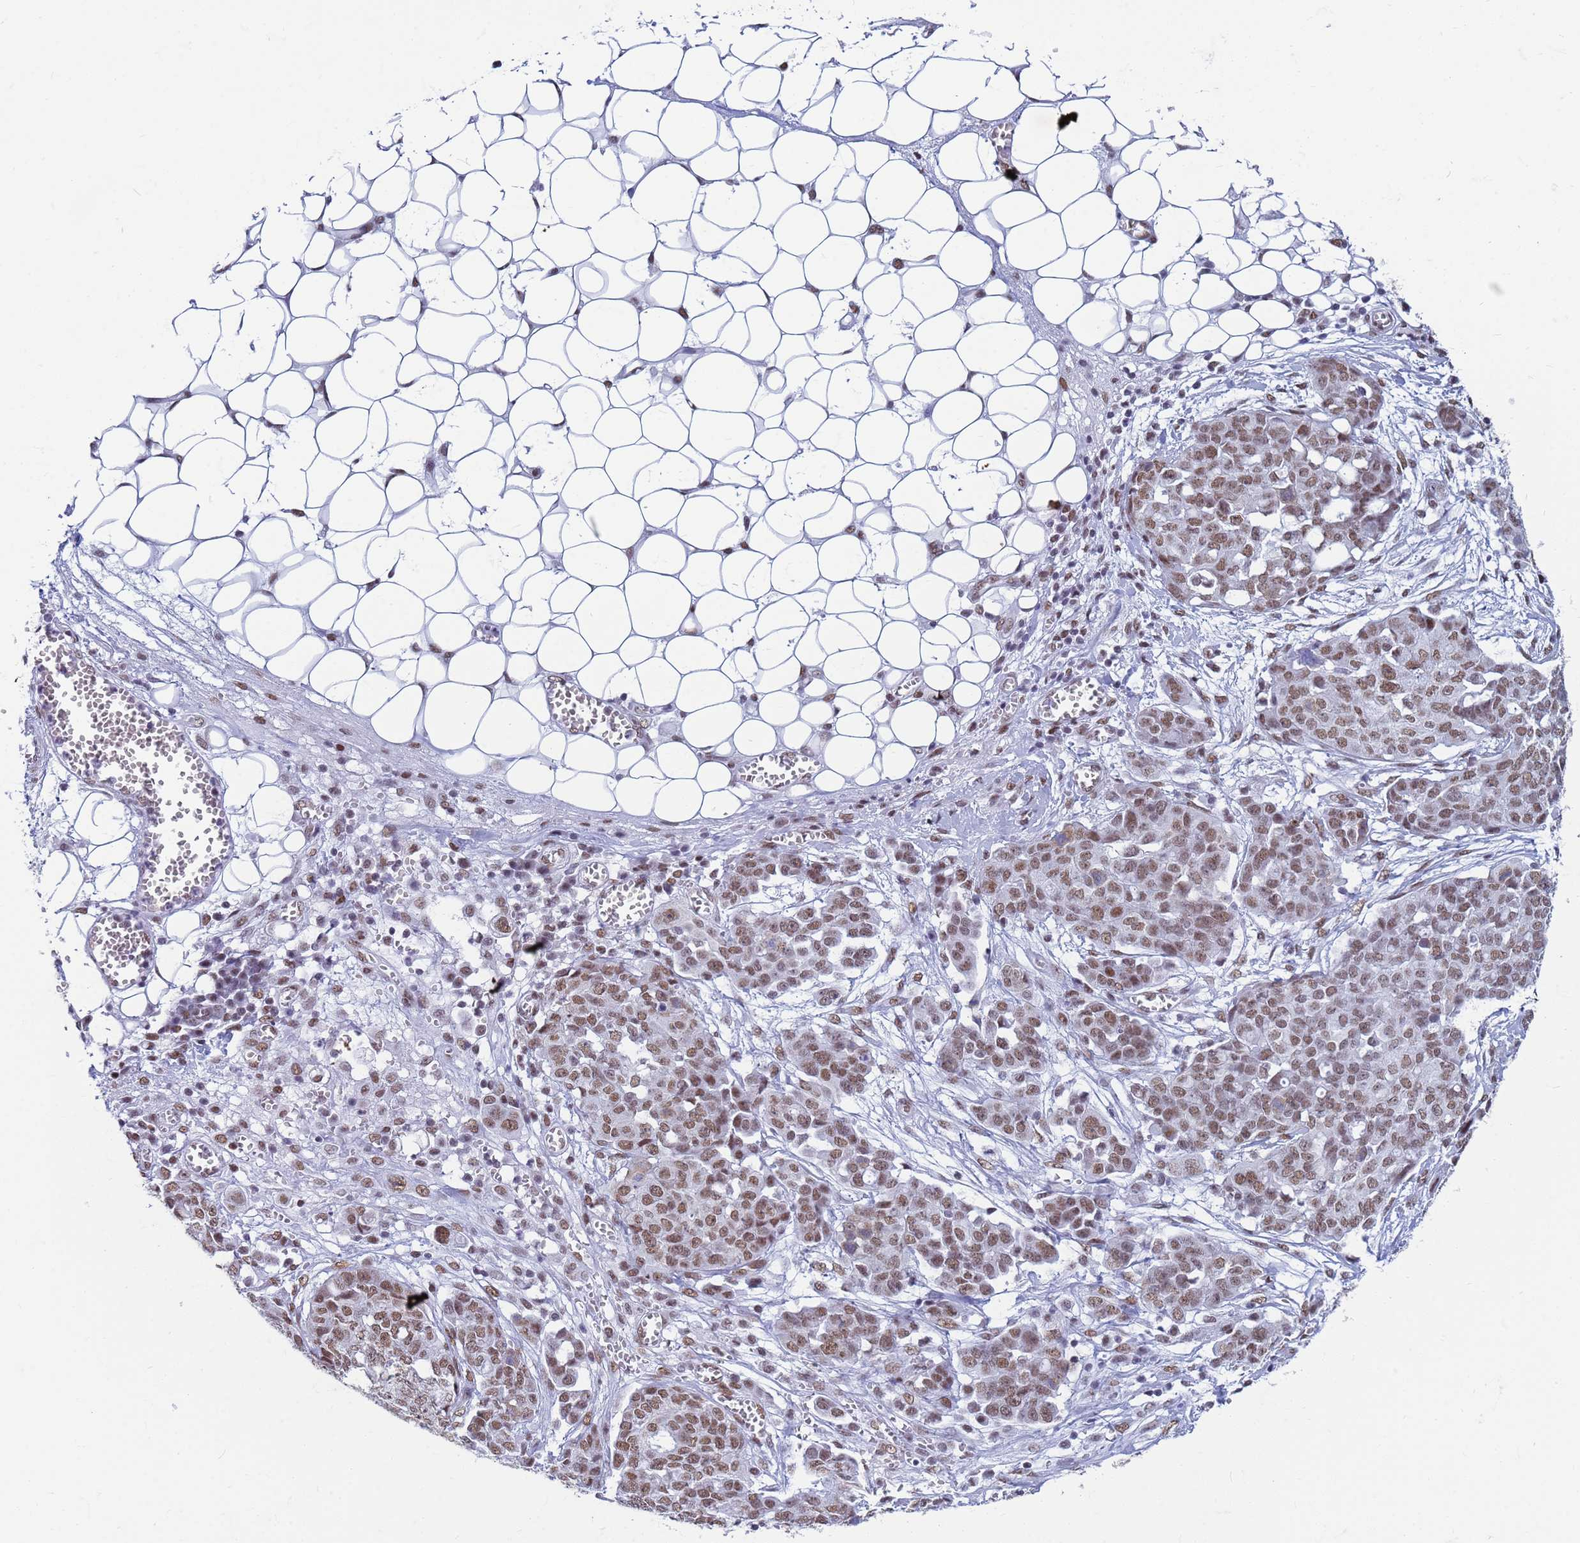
{"staining": {"intensity": "moderate", "quantity": ">75%", "location": "nuclear"}, "tissue": "ovarian cancer", "cell_type": "Tumor cells", "image_type": "cancer", "snomed": [{"axis": "morphology", "description": "Cystadenocarcinoma, serous, NOS"}, {"axis": "topography", "description": "Soft tissue"}, {"axis": "topography", "description": "Ovary"}], "caption": "The photomicrograph shows staining of ovarian serous cystadenocarcinoma, revealing moderate nuclear protein expression (brown color) within tumor cells.", "gene": "FAM170B", "patient": {"sex": "female", "age": 57}}